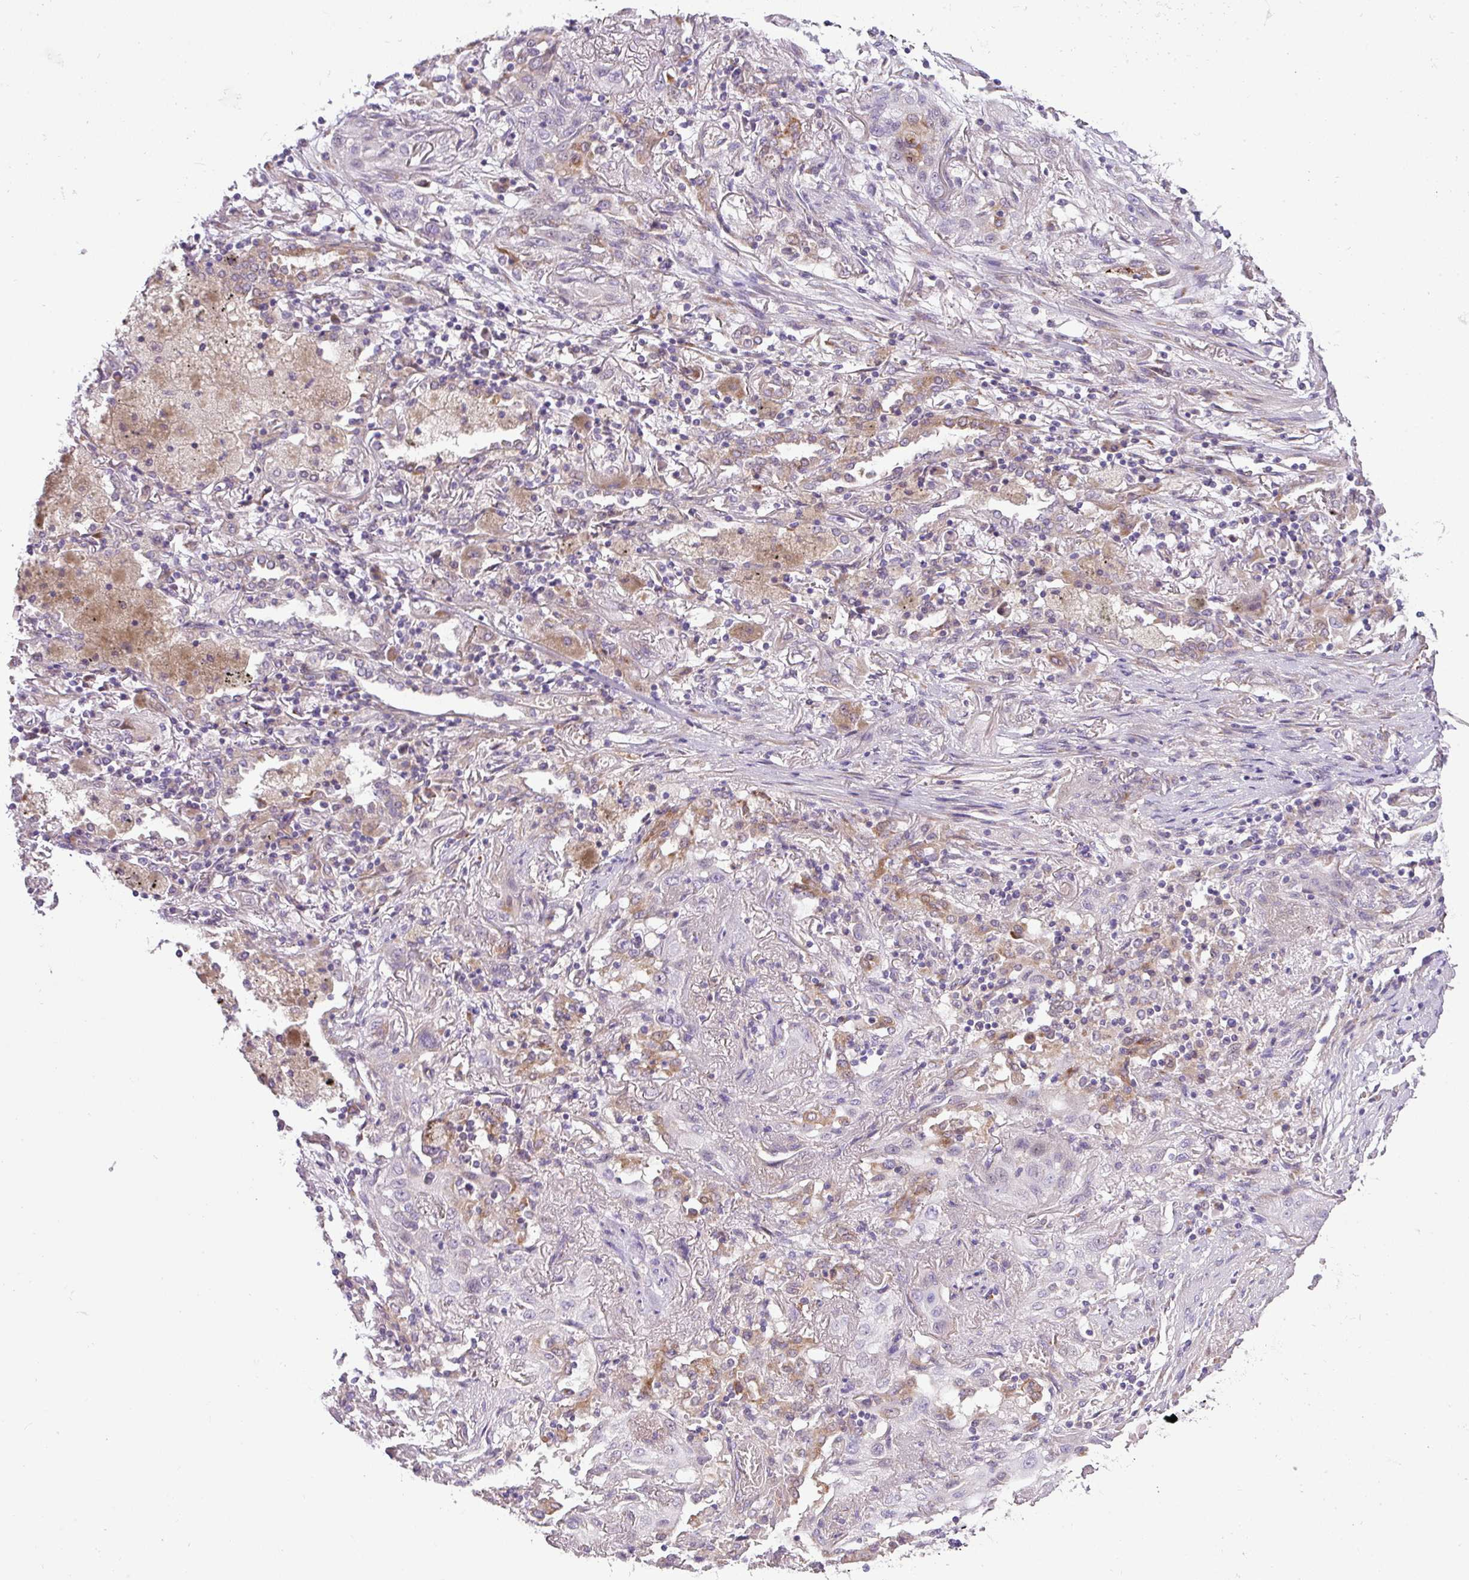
{"staining": {"intensity": "negative", "quantity": "none", "location": "none"}, "tissue": "lung cancer", "cell_type": "Tumor cells", "image_type": "cancer", "snomed": [{"axis": "morphology", "description": "Squamous cell carcinoma, NOS"}, {"axis": "topography", "description": "Lung"}], "caption": "This is an immunohistochemistry (IHC) micrograph of human lung squamous cell carcinoma. There is no expression in tumor cells.", "gene": "PIK3R5", "patient": {"sex": "female", "age": 47}}